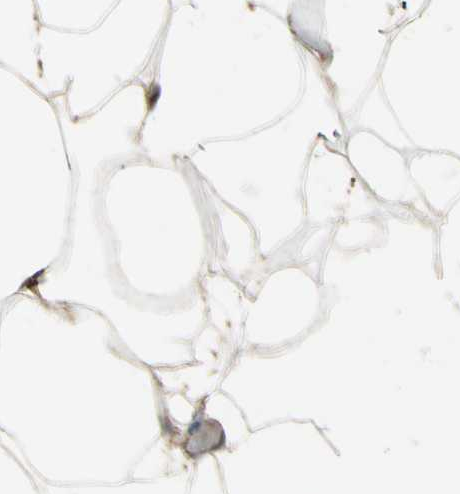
{"staining": {"intensity": "weak", "quantity": ">75%", "location": "cytoplasmic/membranous"}, "tissue": "adipose tissue", "cell_type": "Adipocytes", "image_type": "normal", "snomed": [{"axis": "morphology", "description": "Normal tissue, NOS"}, {"axis": "topography", "description": "Breast"}, {"axis": "topography", "description": "Adipose tissue"}], "caption": "Normal adipose tissue reveals weak cytoplasmic/membranous expression in approximately >75% of adipocytes.", "gene": "SHROOM4", "patient": {"sex": "female", "age": 25}}